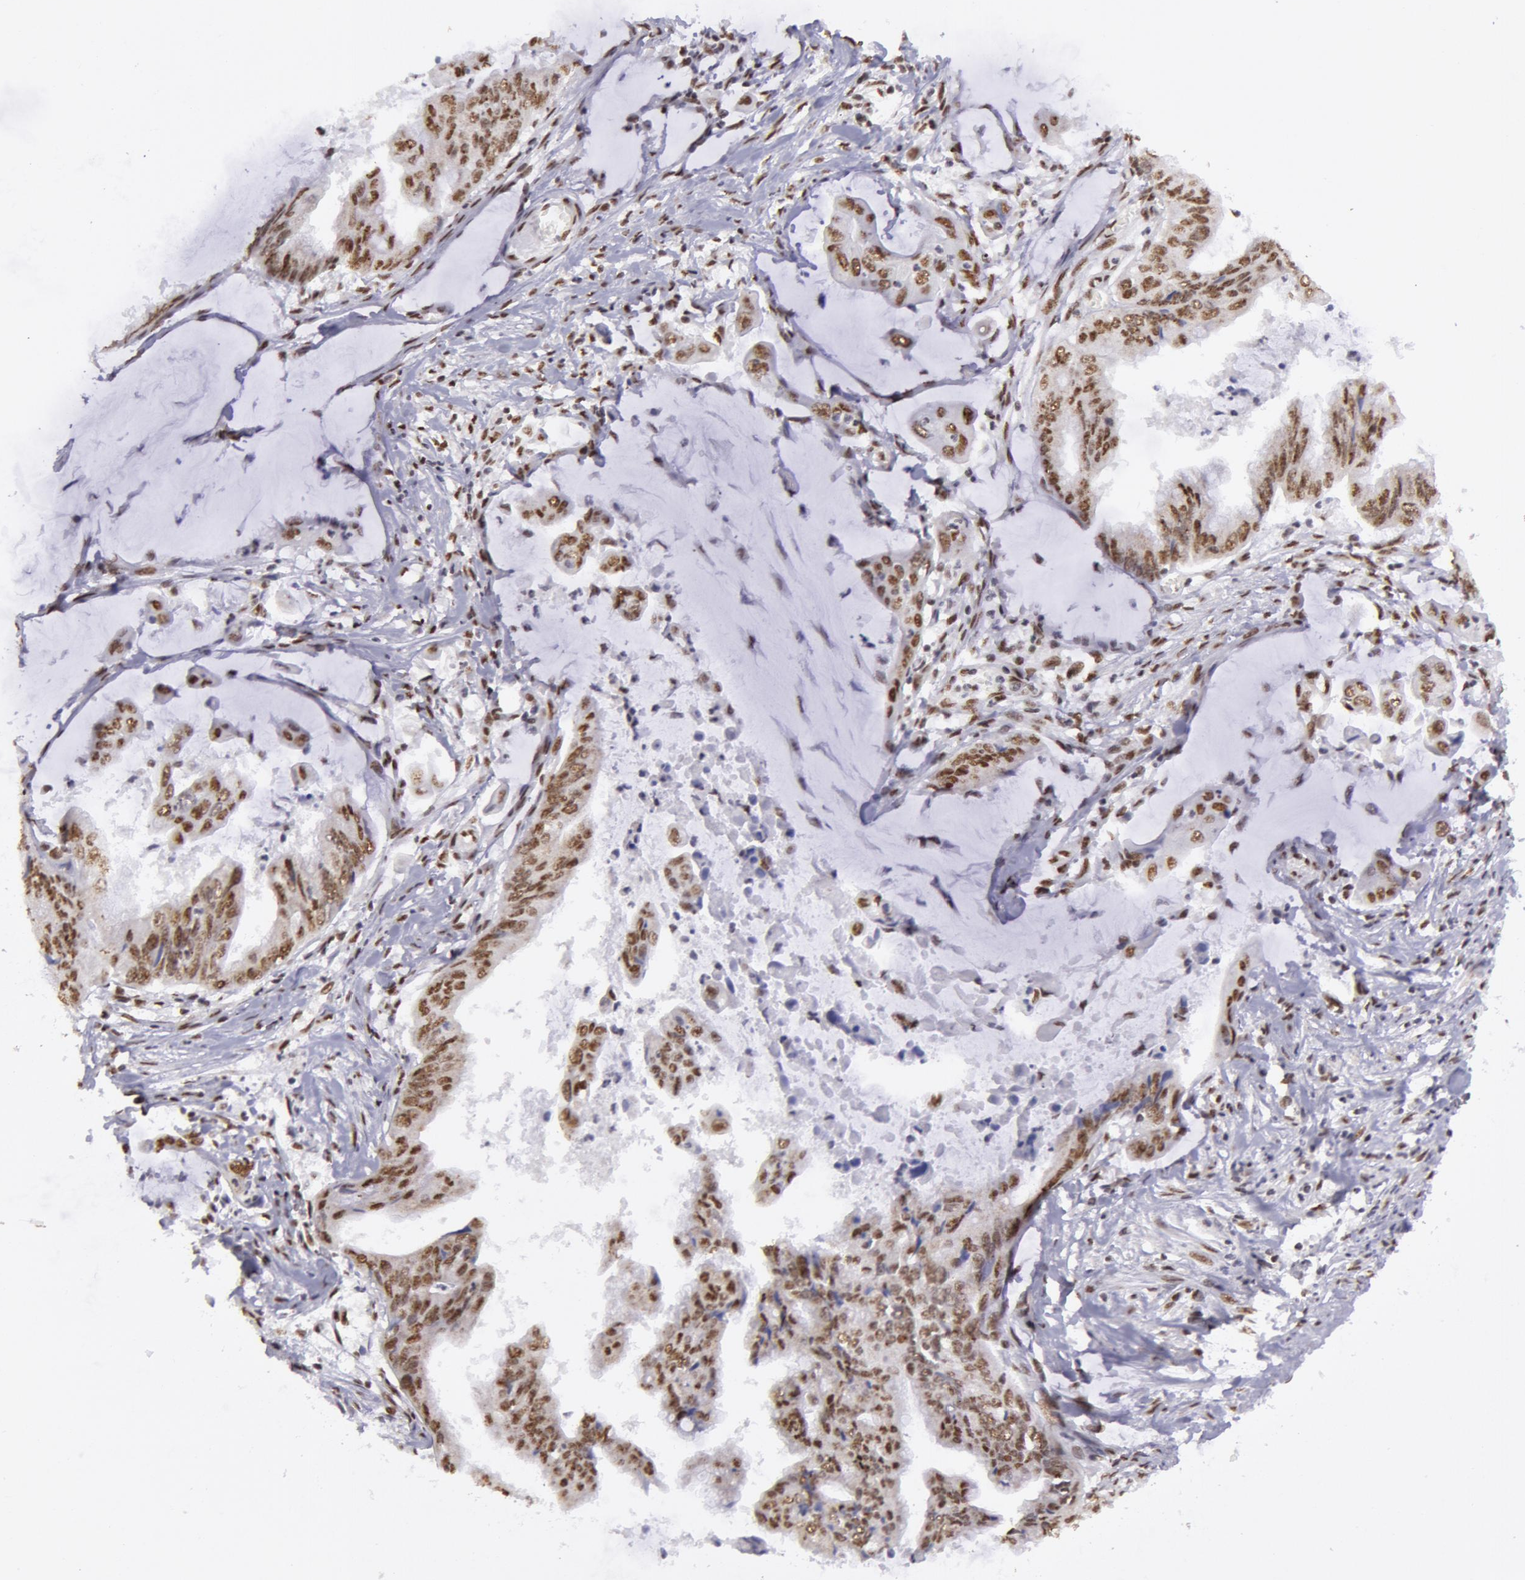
{"staining": {"intensity": "moderate", "quantity": "25%-75%", "location": "cytoplasmic/membranous,nuclear"}, "tissue": "stomach cancer", "cell_type": "Tumor cells", "image_type": "cancer", "snomed": [{"axis": "morphology", "description": "Adenocarcinoma, NOS"}, {"axis": "topography", "description": "Stomach, upper"}], "caption": "High-magnification brightfield microscopy of stomach cancer (adenocarcinoma) stained with DAB (3,3'-diaminobenzidine) (brown) and counterstained with hematoxylin (blue). tumor cells exhibit moderate cytoplasmic/membranous and nuclear expression is identified in about25%-75% of cells. The protein is shown in brown color, while the nuclei are stained blue.", "gene": "VRTN", "patient": {"sex": "male", "age": 80}}